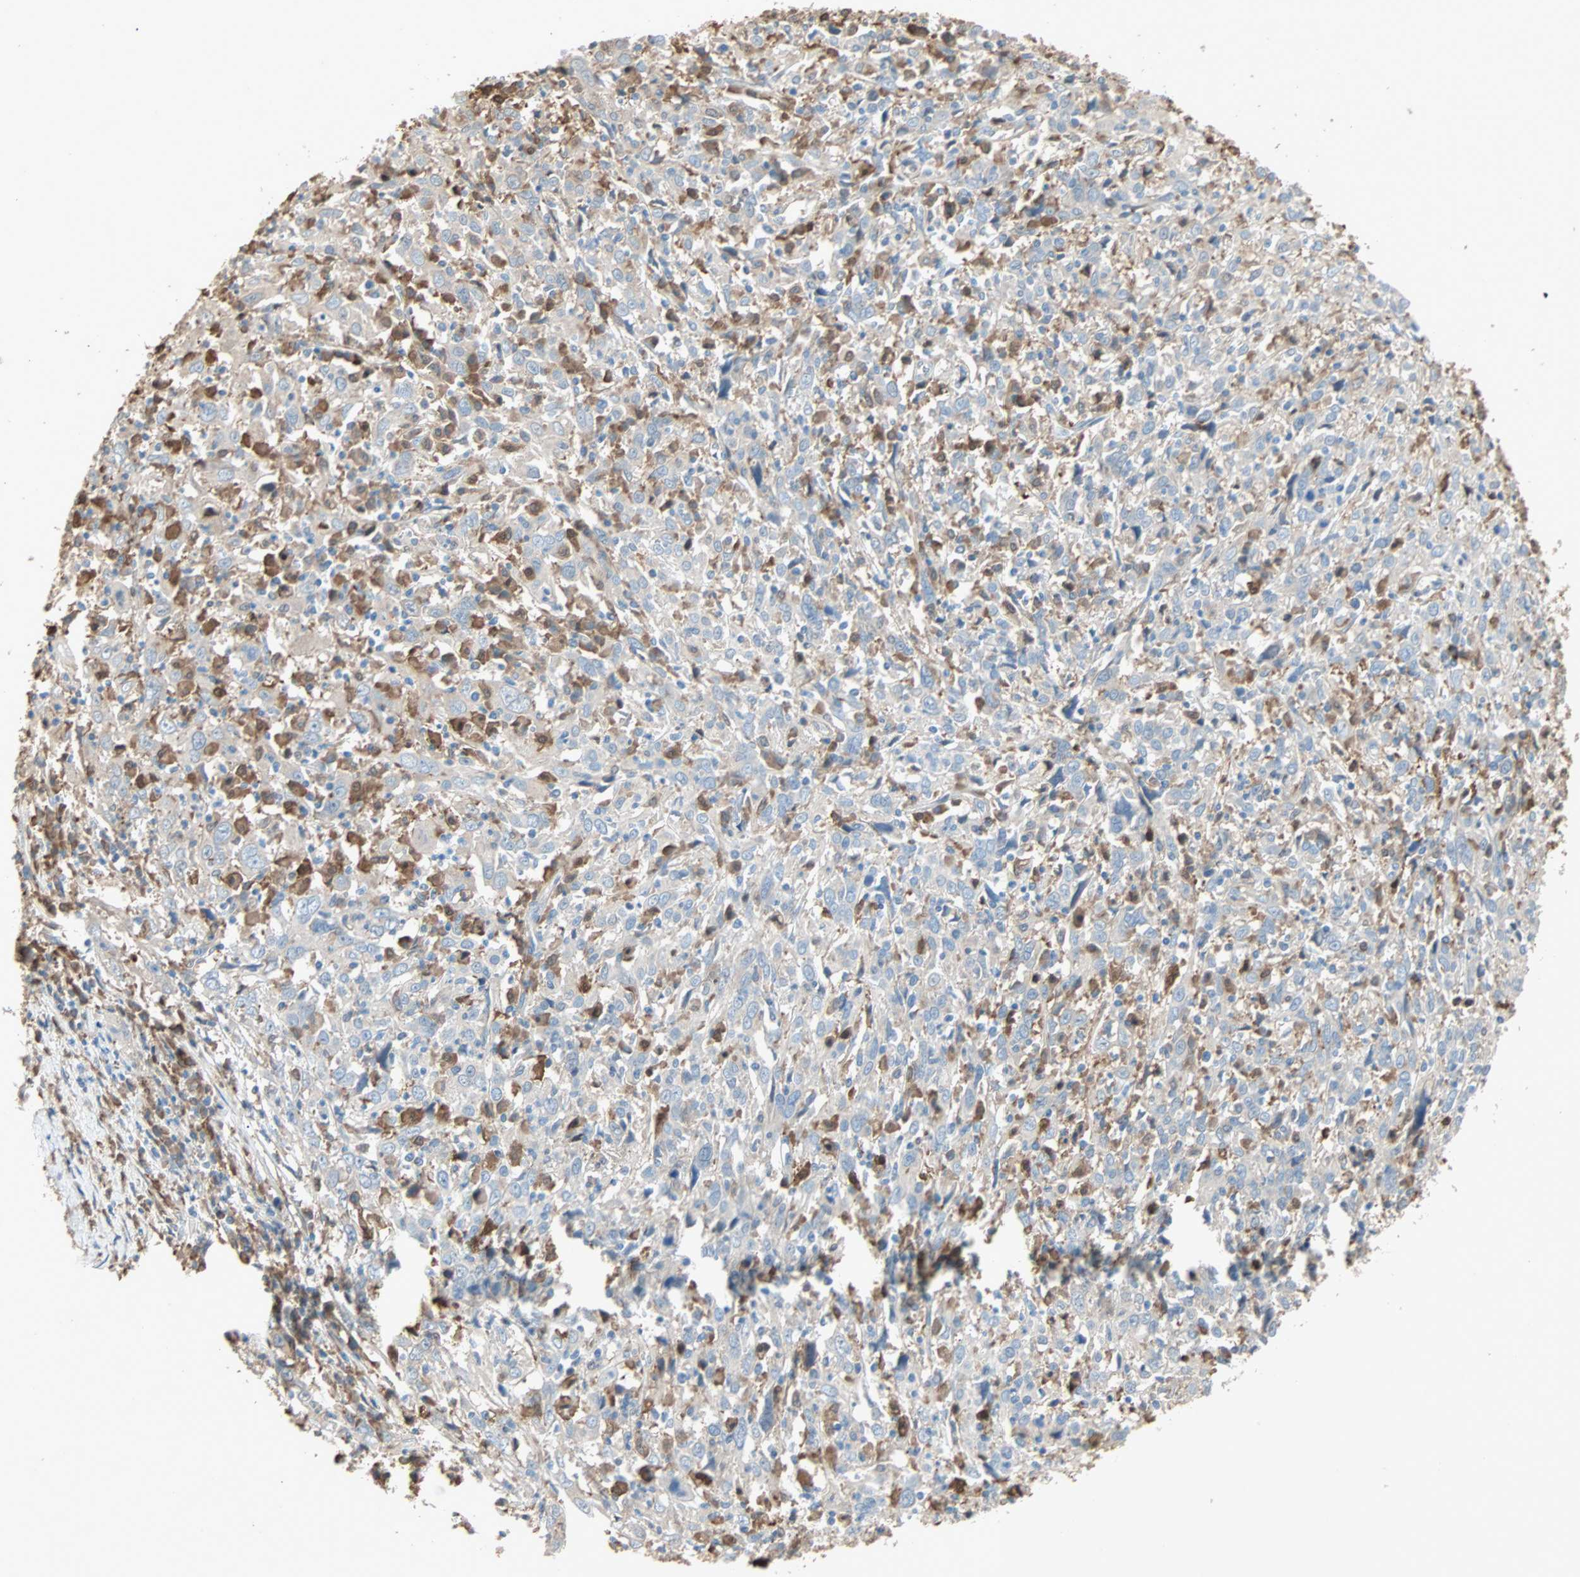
{"staining": {"intensity": "weak", "quantity": "25%-75%", "location": "cytoplasmic/membranous"}, "tissue": "cervical cancer", "cell_type": "Tumor cells", "image_type": "cancer", "snomed": [{"axis": "morphology", "description": "Squamous cell carcinoma, NOS"}, {"axis": "topography", "description": "Cervix"}], "caption": "This micrograph exhibits cervical cancer stained with IHC to label a protein in brown. The cytoplasmic/membranous of tumor cells show weak positivity for the protein. Nuclei are counter-stained blue.", "gene": "PRDX1", "patient": {"sex": "female", "age": 46}}